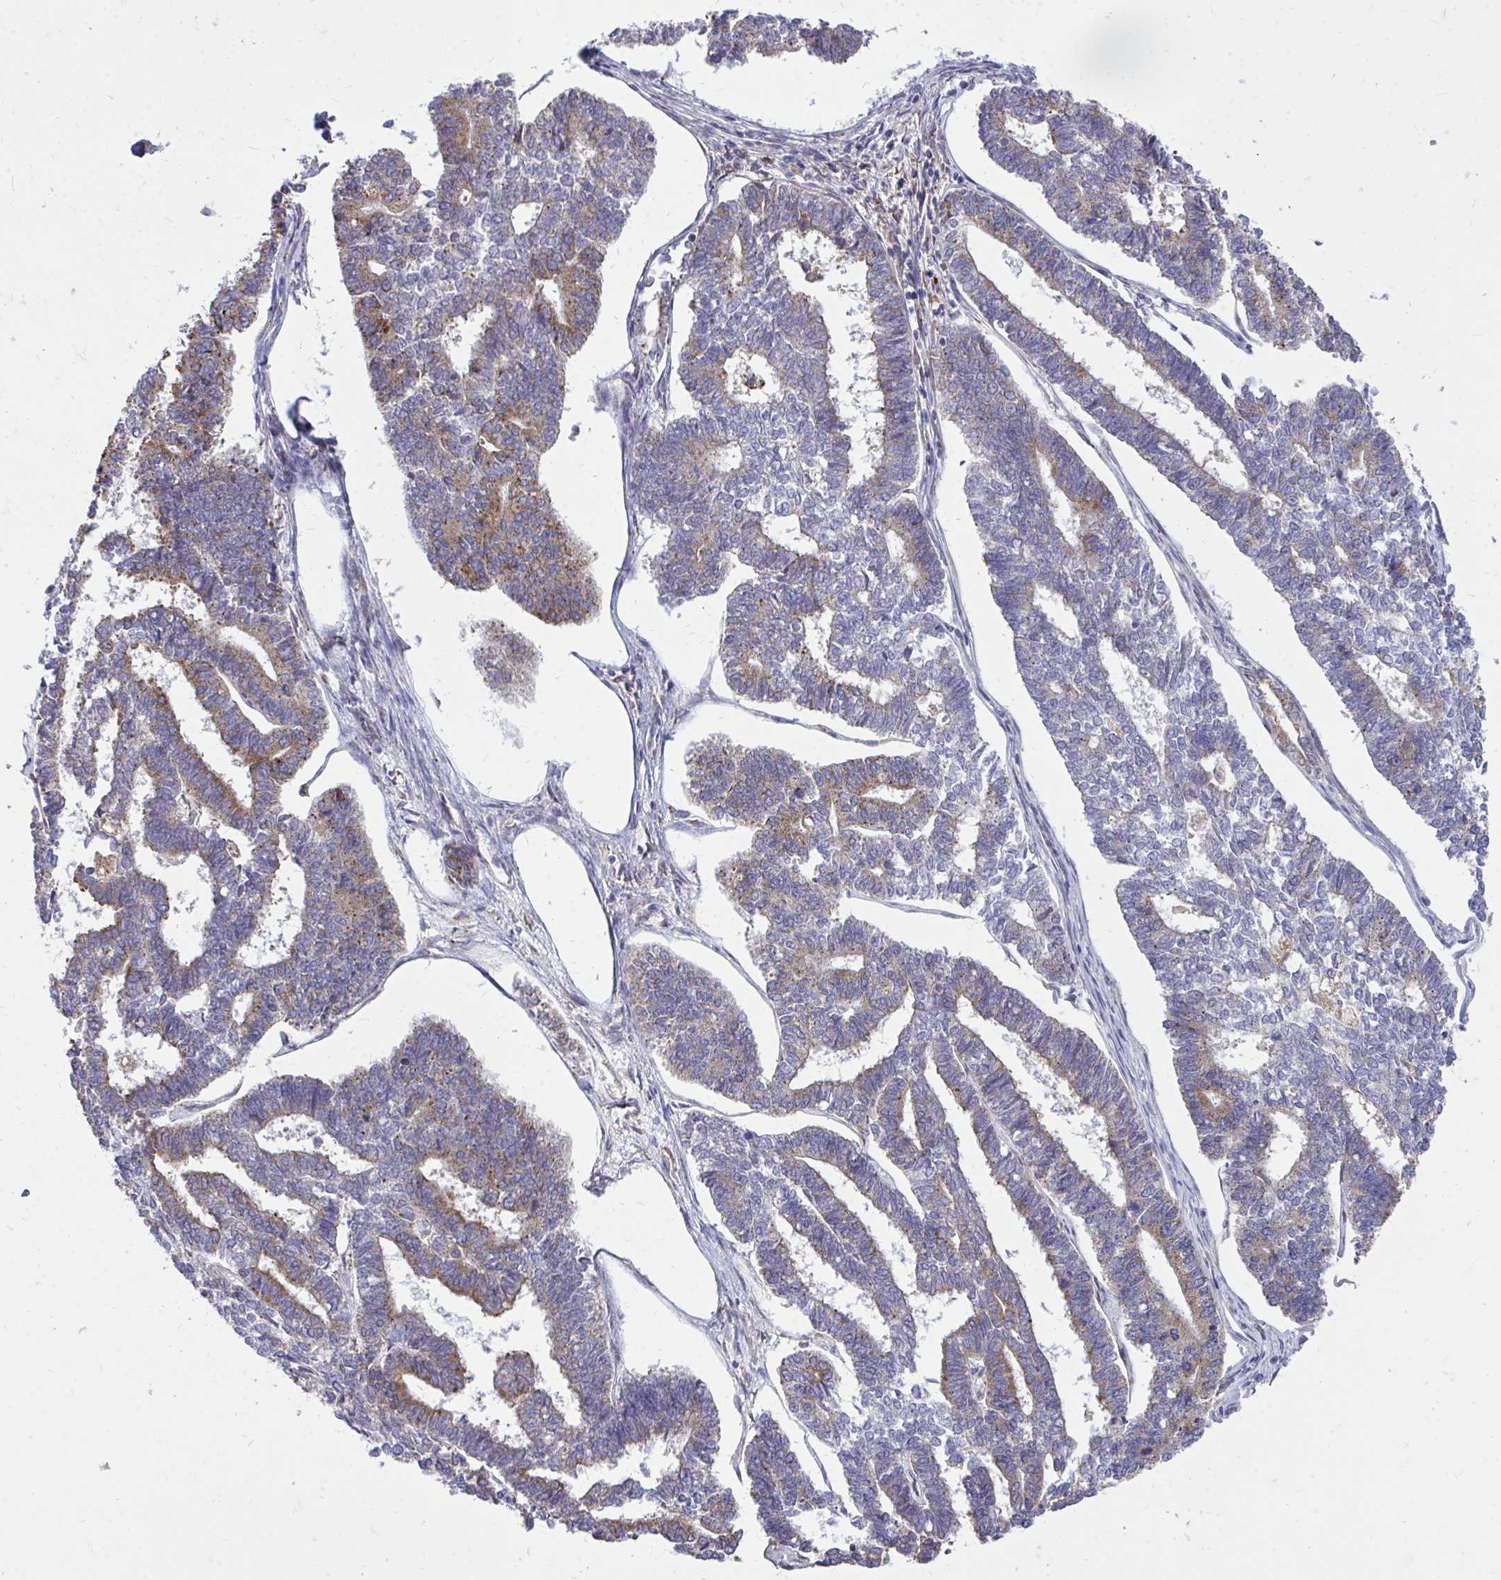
{"staining": {"intensity": "moderate", "quantity": "25%-75%", "location": "cytoplasmic/membranous"}, "tissue": "endometrial cancer", "cell_type": "Tumor cells", "image_type": "cancer", "snomed": [{"axis": "morphology", "description": "Adenocarcinoma, NOS"}, {"axis": "topography", "description": "Endometrium"}], "caption": "About 25%-75% of tumor cells in endometrial cancer (adenocarcinoma) exhibit moderate cytoplasmic/membranous protein positivity as visualized by brown immunohistochemical staining.", "gene": "METTL9", "patient": {"sex": "female", "age": 70}}